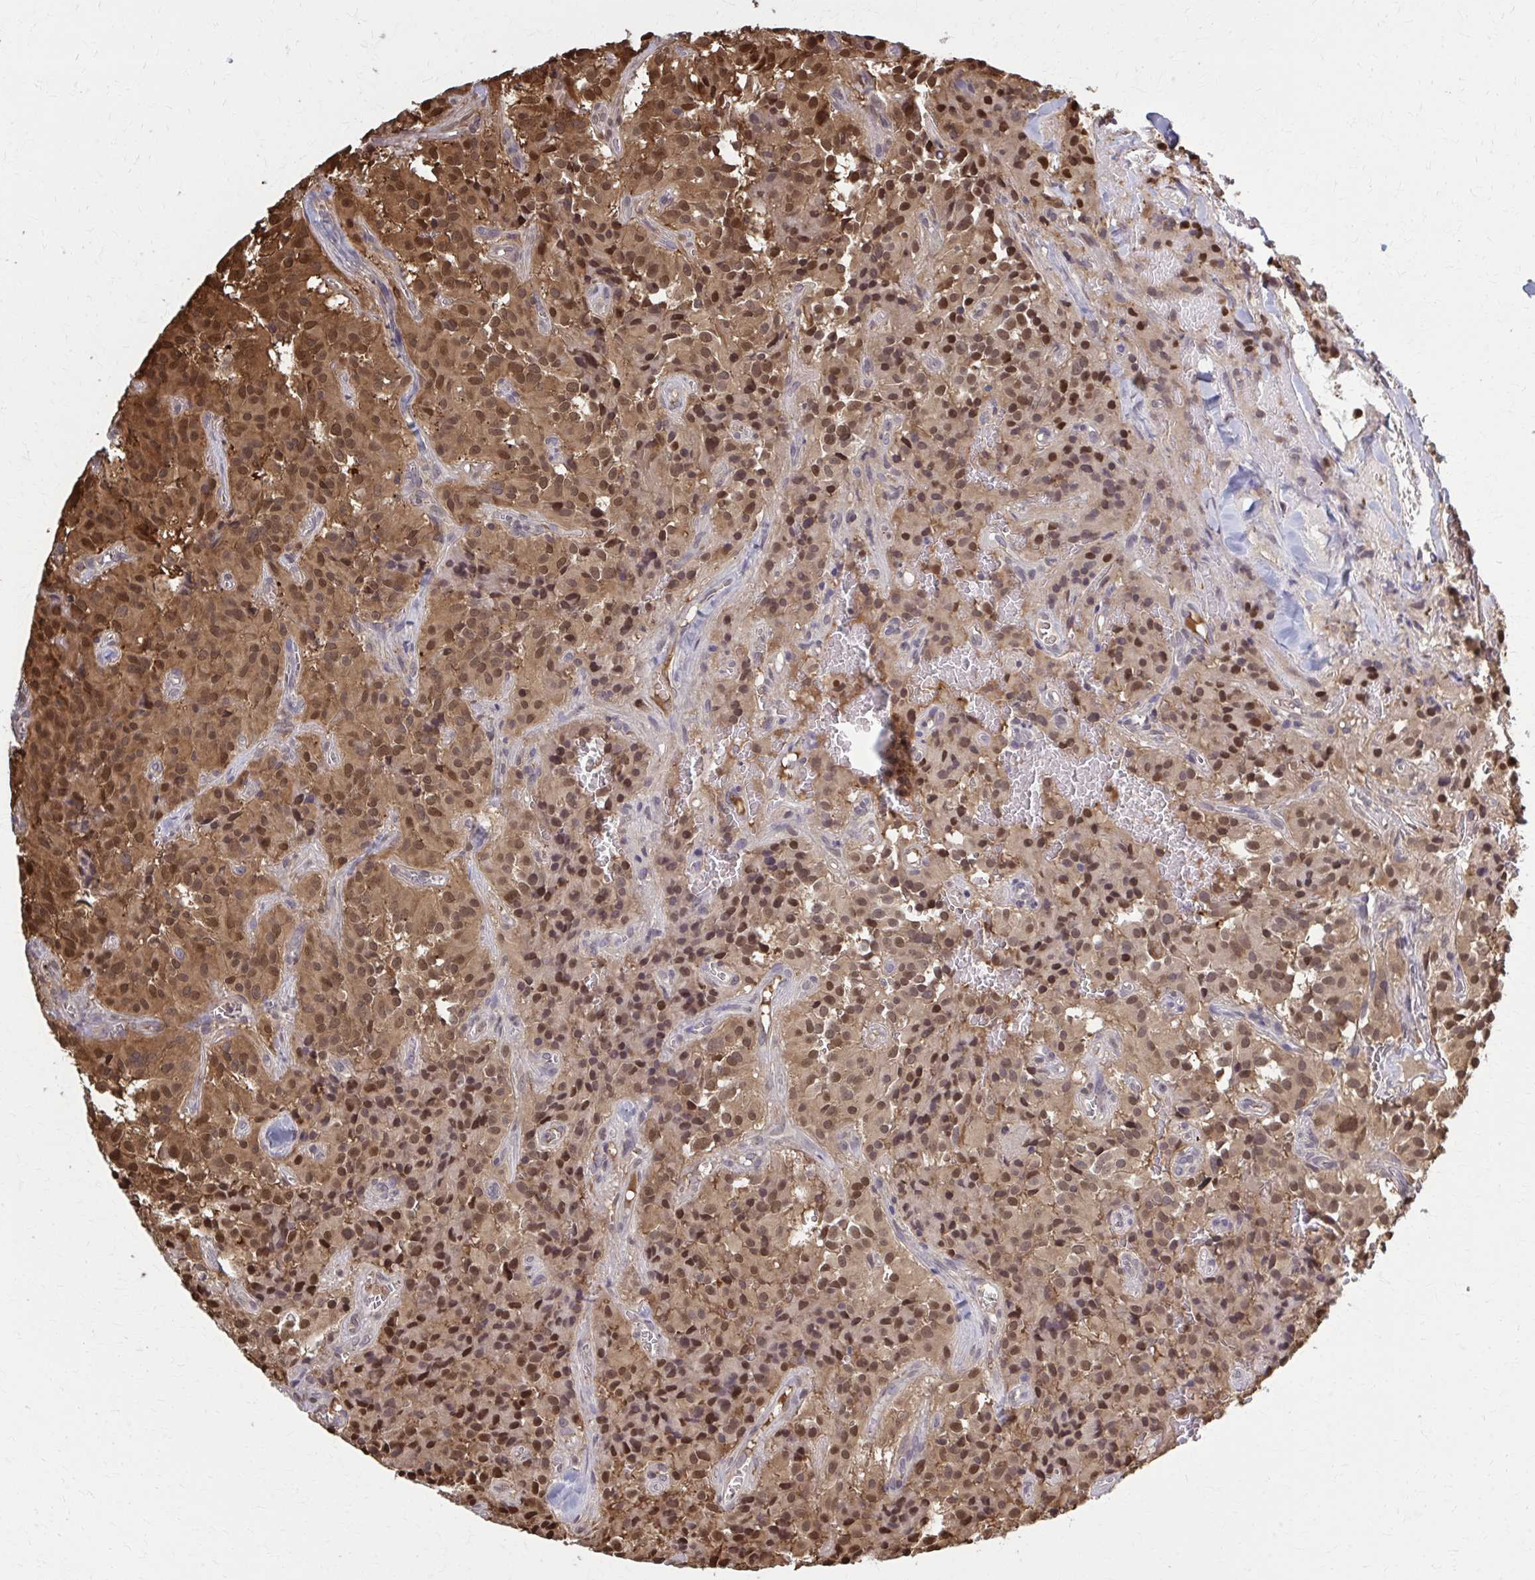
{"staining": {"intensity": "moderate", "quantity": ">75%", "location": "cytoplasmic/membranous,nuclear"}, "tissue": "glioma", "cell_type": "Tumor cells", "image_type": "cancer", "snomed": [{"axis": "morphology", "description": "Glioma, malignant, Low grade"}, {"axis": "topography", "description": "Brain"}], "caption": "There is medium levels of moderate cytoplasmic/membranous and nuclear expression in tumor cells of glioma, as demonstrated by immunohistochemical staining (brown color).", "gene": "MDH1", "patient": {"sex": "male", "age": 42}}